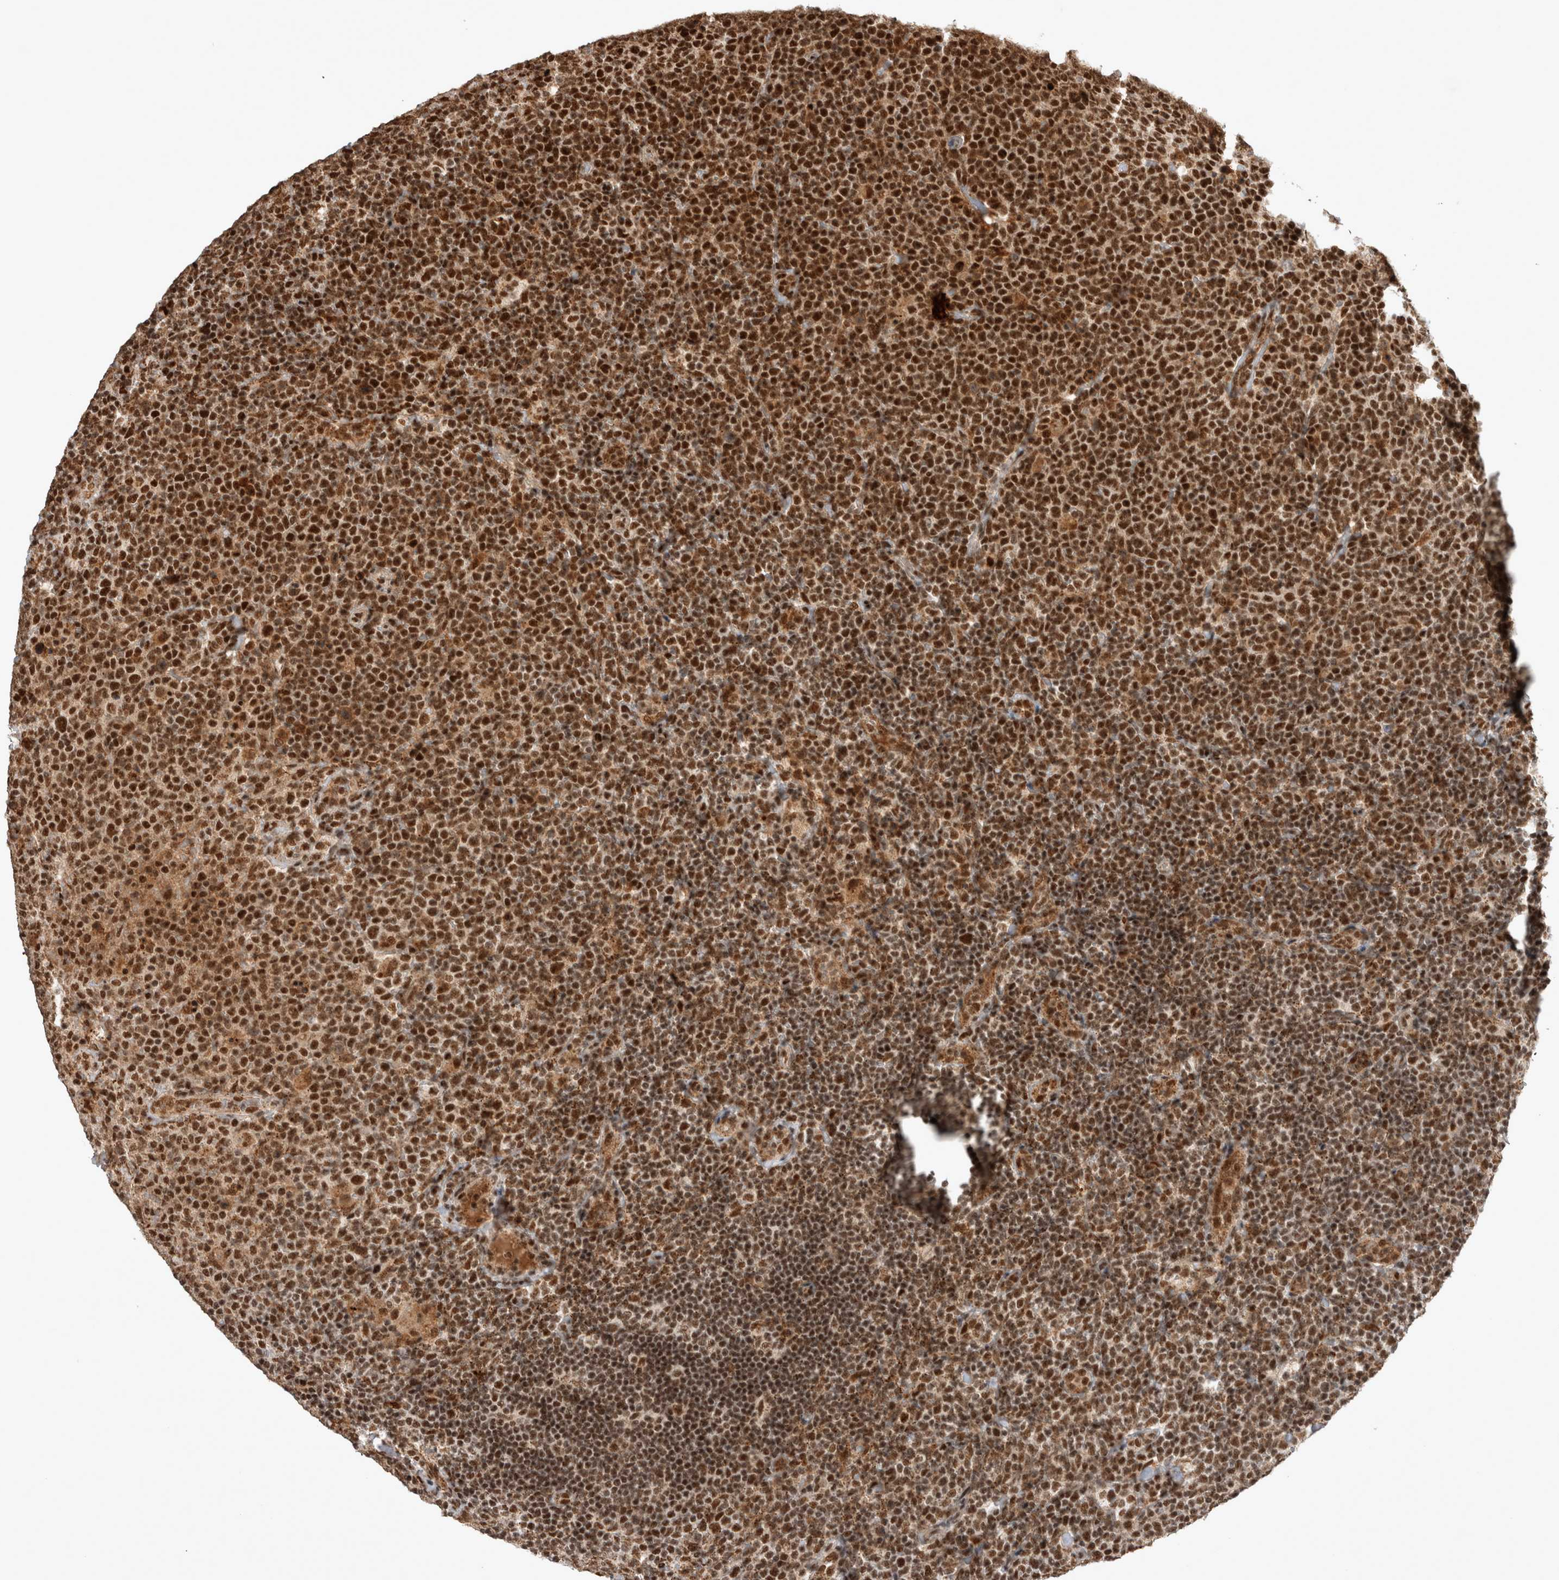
{"staining": {"intensity": "strong", "quantity": ">75%", "location": "nuclear"}, "tissue": "lymphoma", "cell_type": "Tumor cells", "image_type": "cancer", "snomed": [{"axis": "morphology", "description": "Malignant lymphoma, non-Hodgkin's type, High grade"}, {"axis": "topography", "description": "Lymph node"}], "caption": "Strong nuclear protein positivity is present in approximately >75% of tumor cells in malignant lymphoma, non-Hodgkin's type (high-grade).", "gene": "EYA2", "patient": {"sex": "male", "age": 61}}